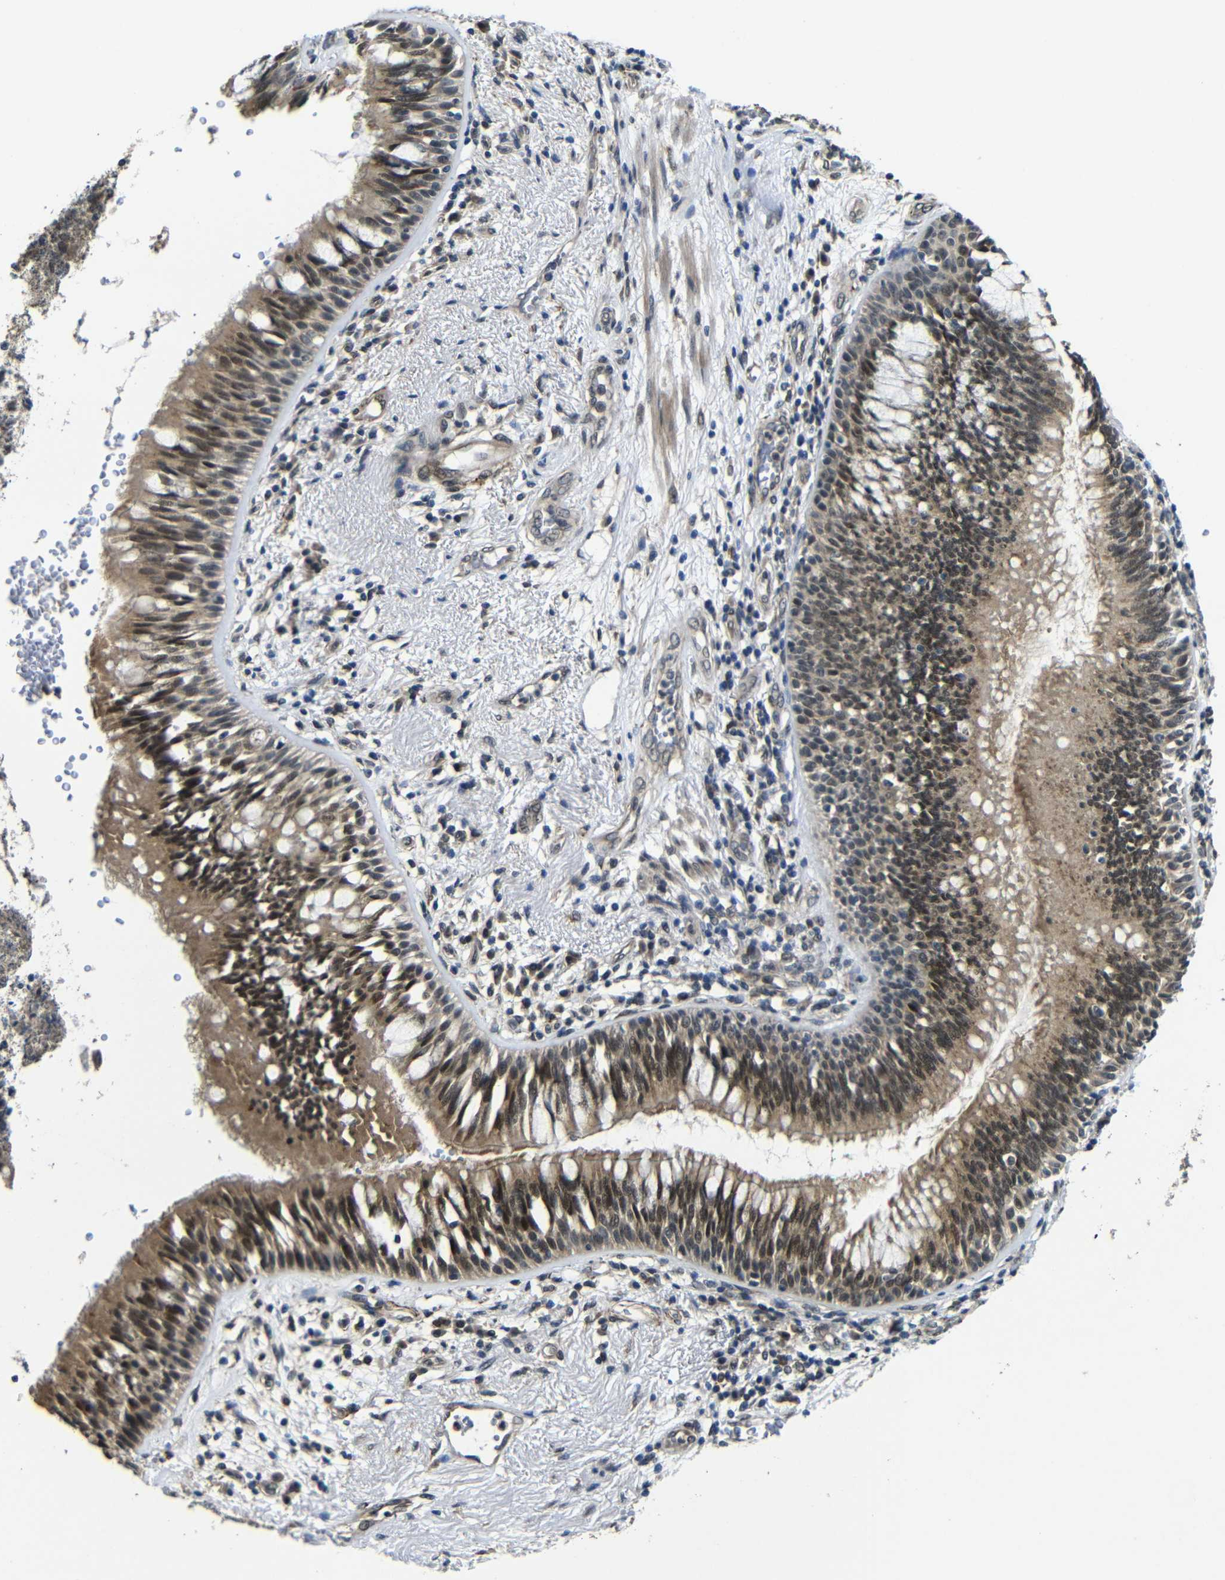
{"staining": {"intensity": "moderate", "quantity": ">75%", "location": "cytoplasmic/membranous,nuclear"}, "tissue": "bronchus", "cell_type": "Respiratory epithelial cells", "image_type": "normal", "snomed": [{"axis": "morphology", "description": "Normal tissue, NOS"}, {"axis": "morphology", "description": "Adenocarcinoma, NOS"}, {"axis": "morphology", "description": "Adenocarcinoma, metastatic, NOS"}, {"axis": "topography", "description": "Lymph node"}, {"axis": "topography", "description": "Bronchus"}, {"axis": "topography", "description": "Lung"}], "caption": "Immunohistochemical staining of normal human bronchus demonstrates >75% levels of moderate cytoplasmic/membranous,nuclear protein positivity in approximately >75% of respiratory epithelial cells.", "gene": "FAM172A", "patient": {"sex": "female", "age": 54}}